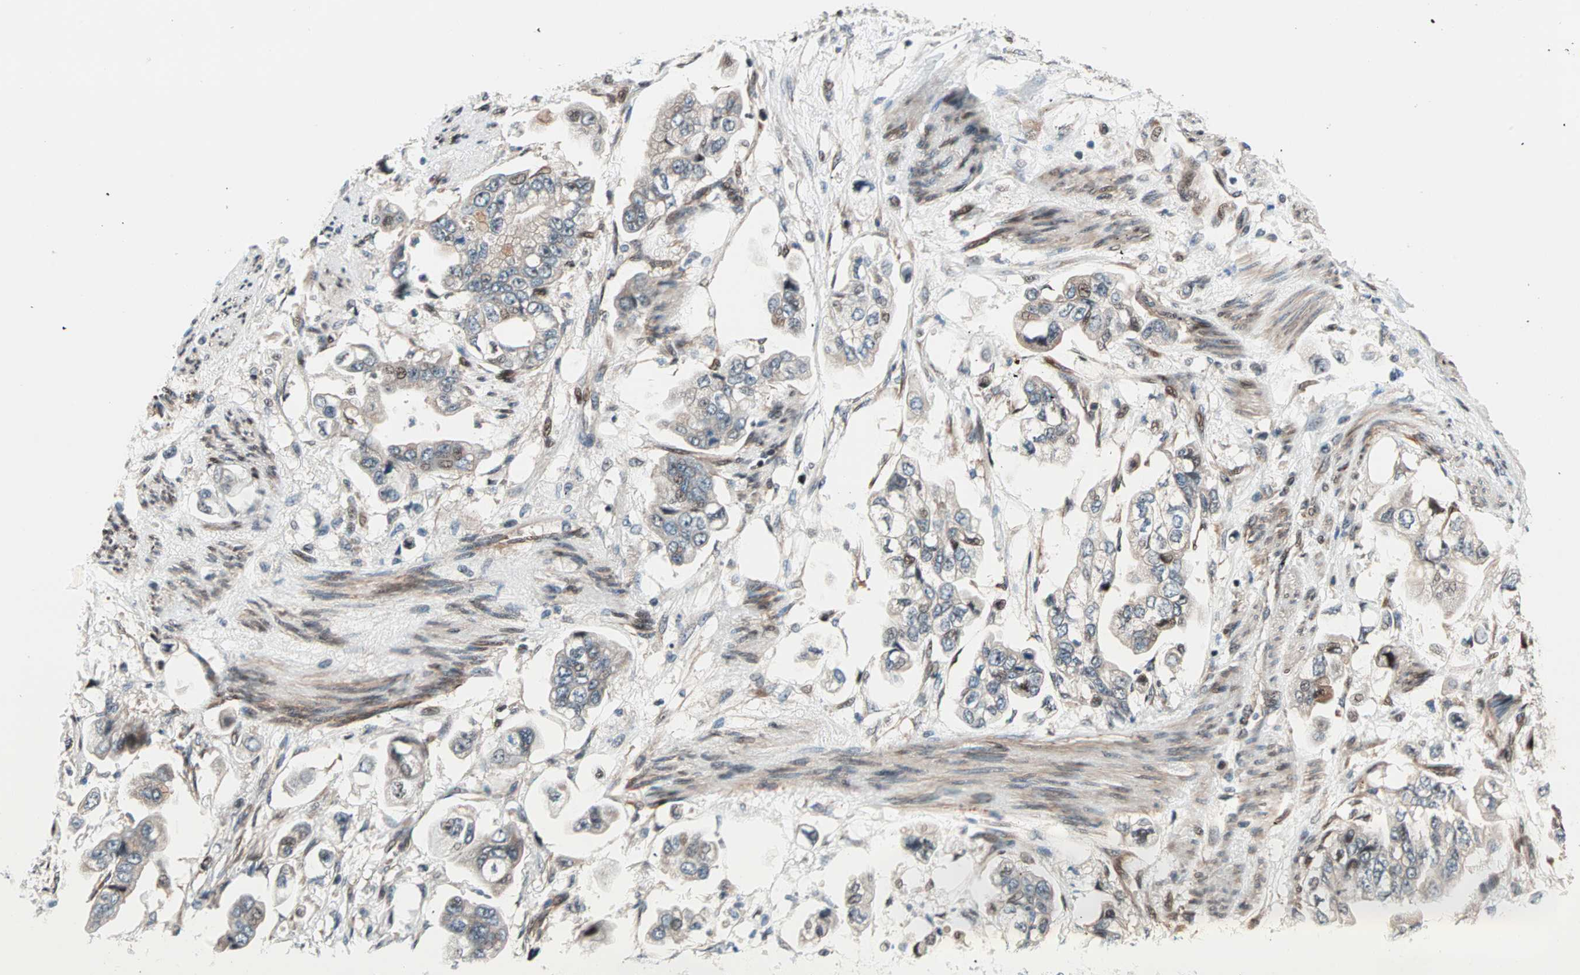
{"staining": {"intensity": "moderate", "quantity": ">75%", "location": "cytoplasmic/membranous"}, "tissue": "stomach cancer", "cell_type": "Tumor cells", "image_type": "cancer", "snomed": [{"axis": "morphology", "description": "Adenocarcinoma, NOS"}, {"axis": "topography", "description": "Stomach"}], "caption": "The image exhibits a brown stain indicating the presence of a protein in the cytoplasmic/membranous of tumor cells in adenocarcinoma (stomach). The staining was performed using DAB (3,3'-diaminobenzidine), with brown indicating positive protein expression. Nuclei are stained blue with hematoxylin.", "gene": "HECW1", "patient": {"sex": "male", "age": 62}}